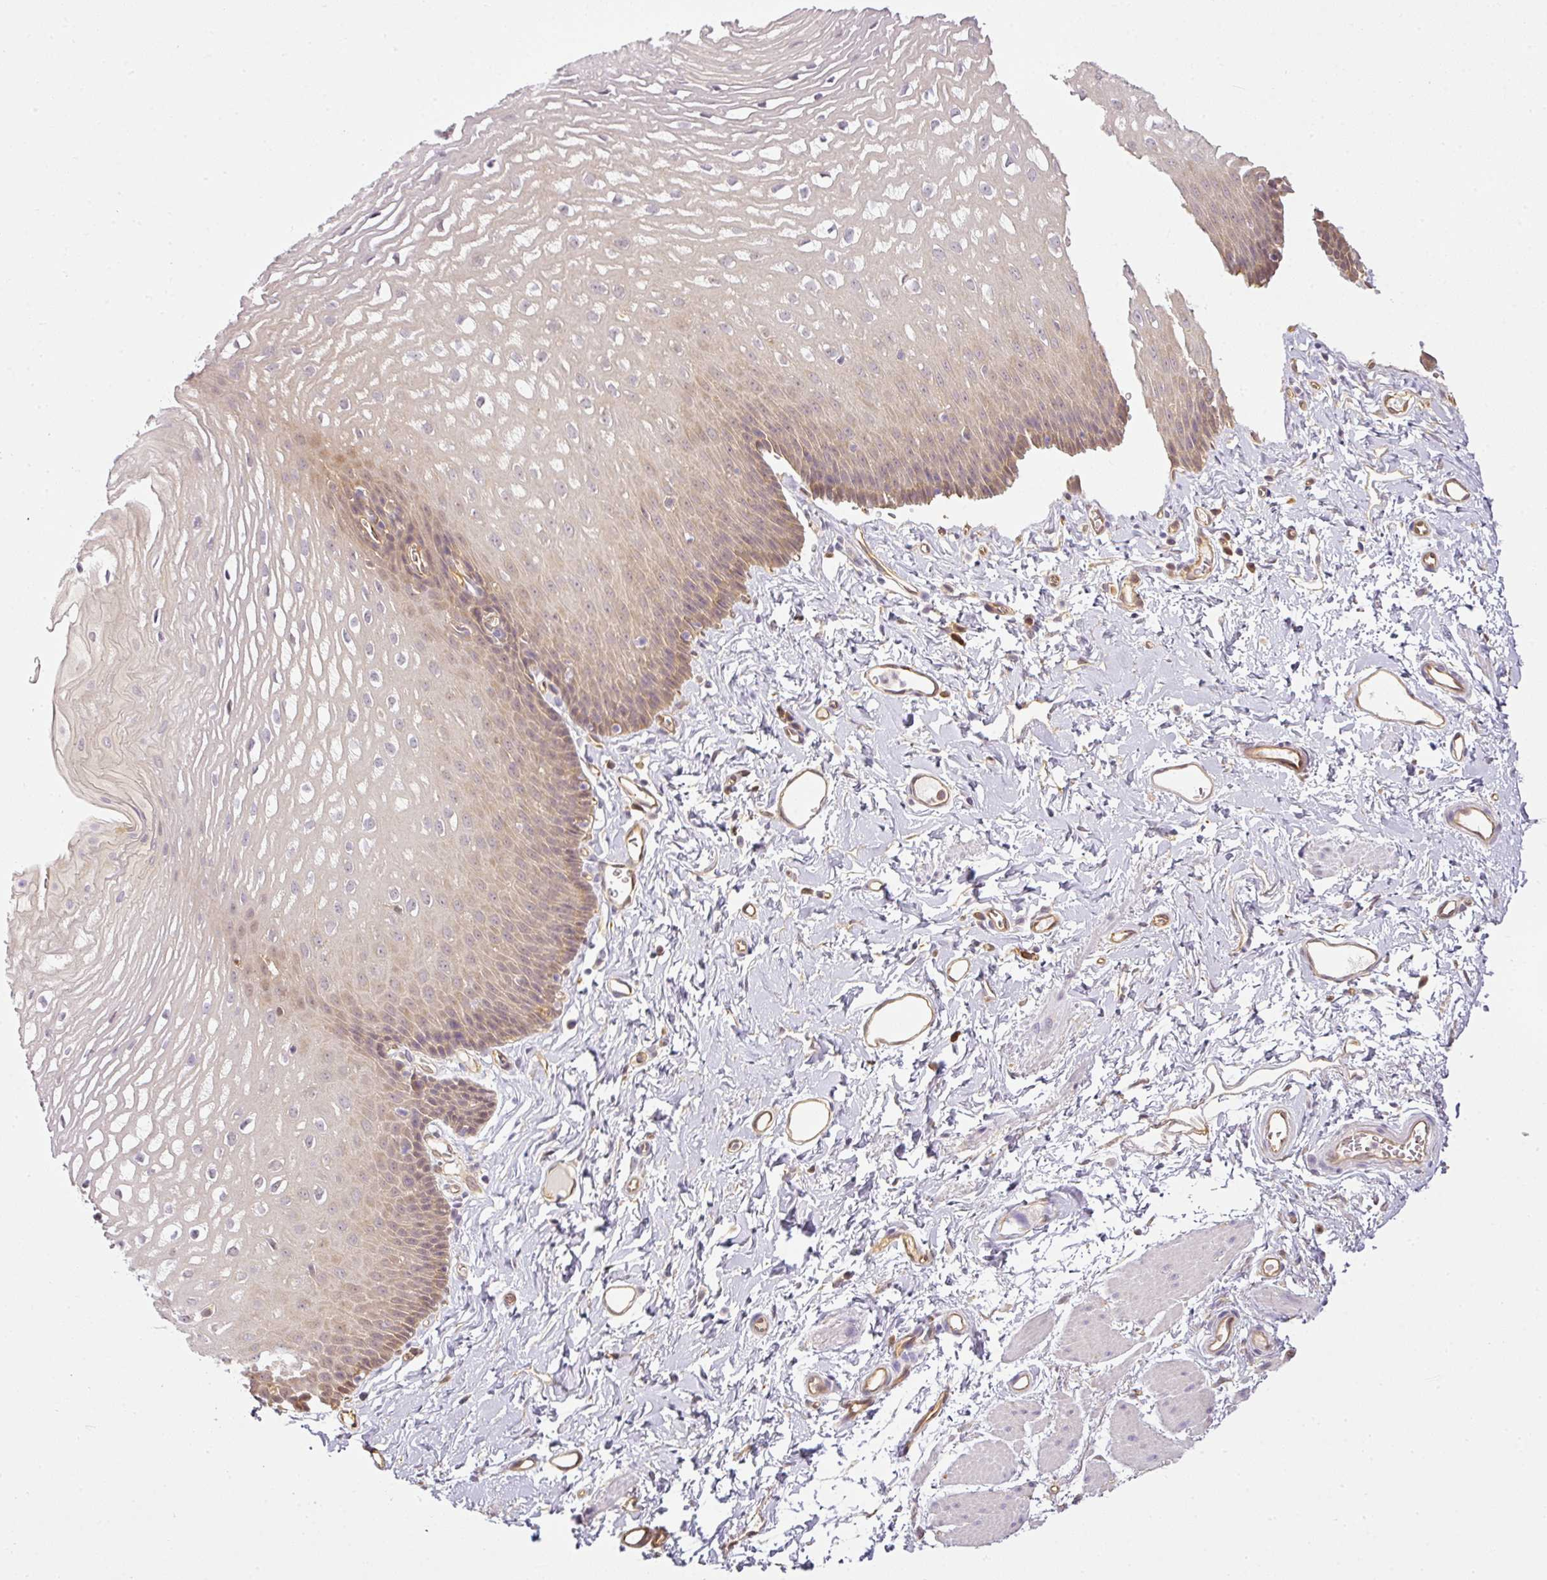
{"staining": {"intensity": "weak", "quantity": "25%-75%", "location": "cytoplasmic/membranous"}, "tissue": "esophagus", "cell_type": "Squamous epithelial cells", "image_type": "normal", "snomed": [{"axis": "morphology", "description": "Normal tissue, NOS"}, {"axis": "topography", "description": "Esophagus"}], "caption": "Esophagus stained with DAB immunohistochemistry (IHC) demonstrates low levels of weak cytoplasmic/membranous staining in approximately 25%-75% of squamous epithelial cells. (DAB (3,3'-diaminobenzidine) IHC with brightfield microscopy, high magnification).", "gene": "ANKRD18A", "patient": {"sex": "male", "age": 70}}